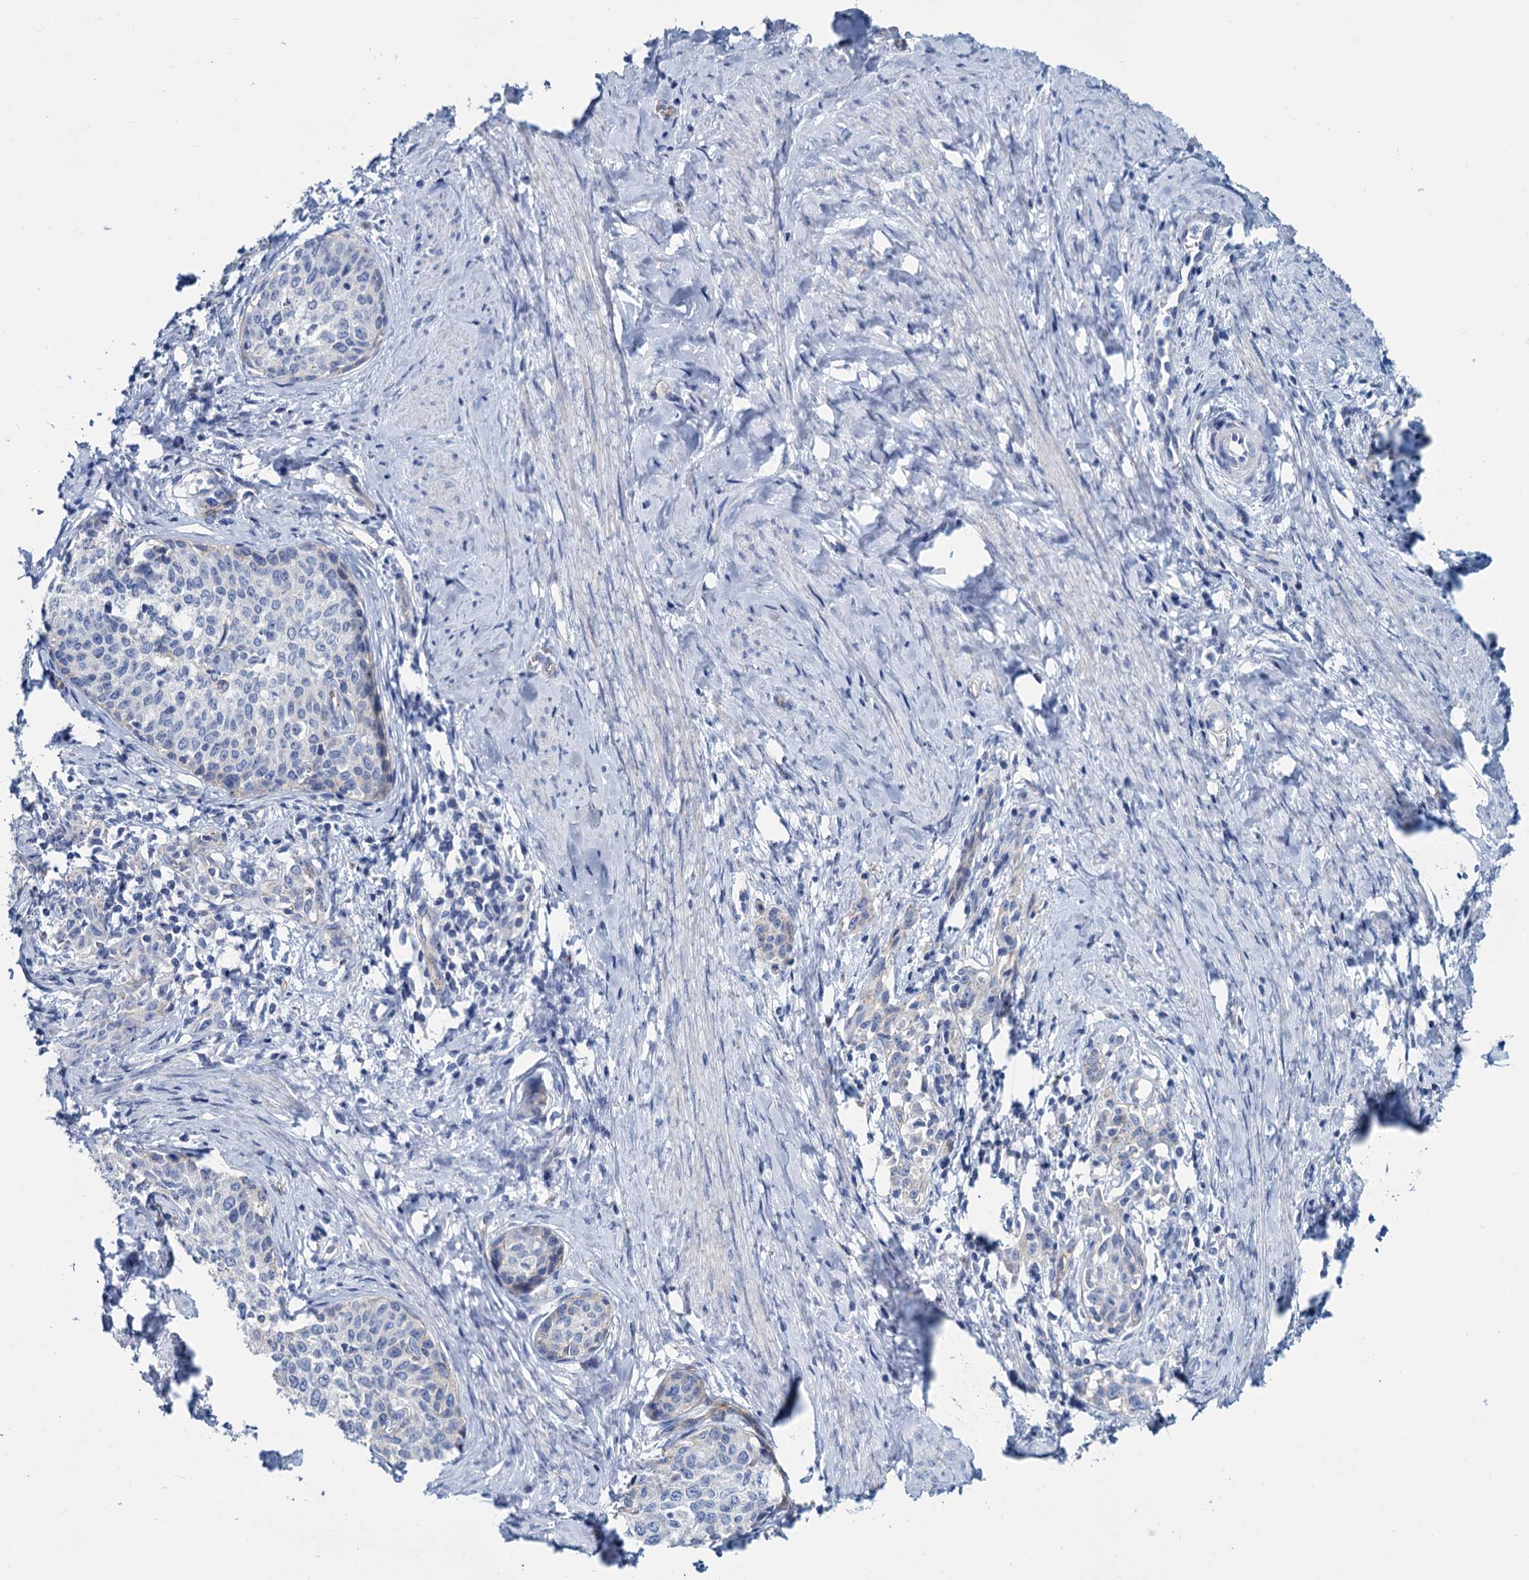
{"staining": {"intensity": "negative", "quantity": "none", "location": "none"}, "tissue": "cervical cancer", "cell_type": "Tumor cells", "image_type": "cancer", "snomed": [{"axis": "morphology", "description": "Squamous cell carcinoma, NOS"}, {"axis": "morphology", "description": "Adenocarcinoma, NOS"}, {"axis": "topography", "description": "Cervix"}], "caption": "Photomicrograph shows no significant protein expression in tumor cells of cervical cancer (adenocarcinoma). The staining was performed using DAB (3,3'-diaminobenzidine) to visualize the protein expression in brown, while the nuclei were stained in blue with hematoxylin (Magnification: 20x).", "gene": "SLC1A3", "patient": {"sex": "female", "age": 52}}